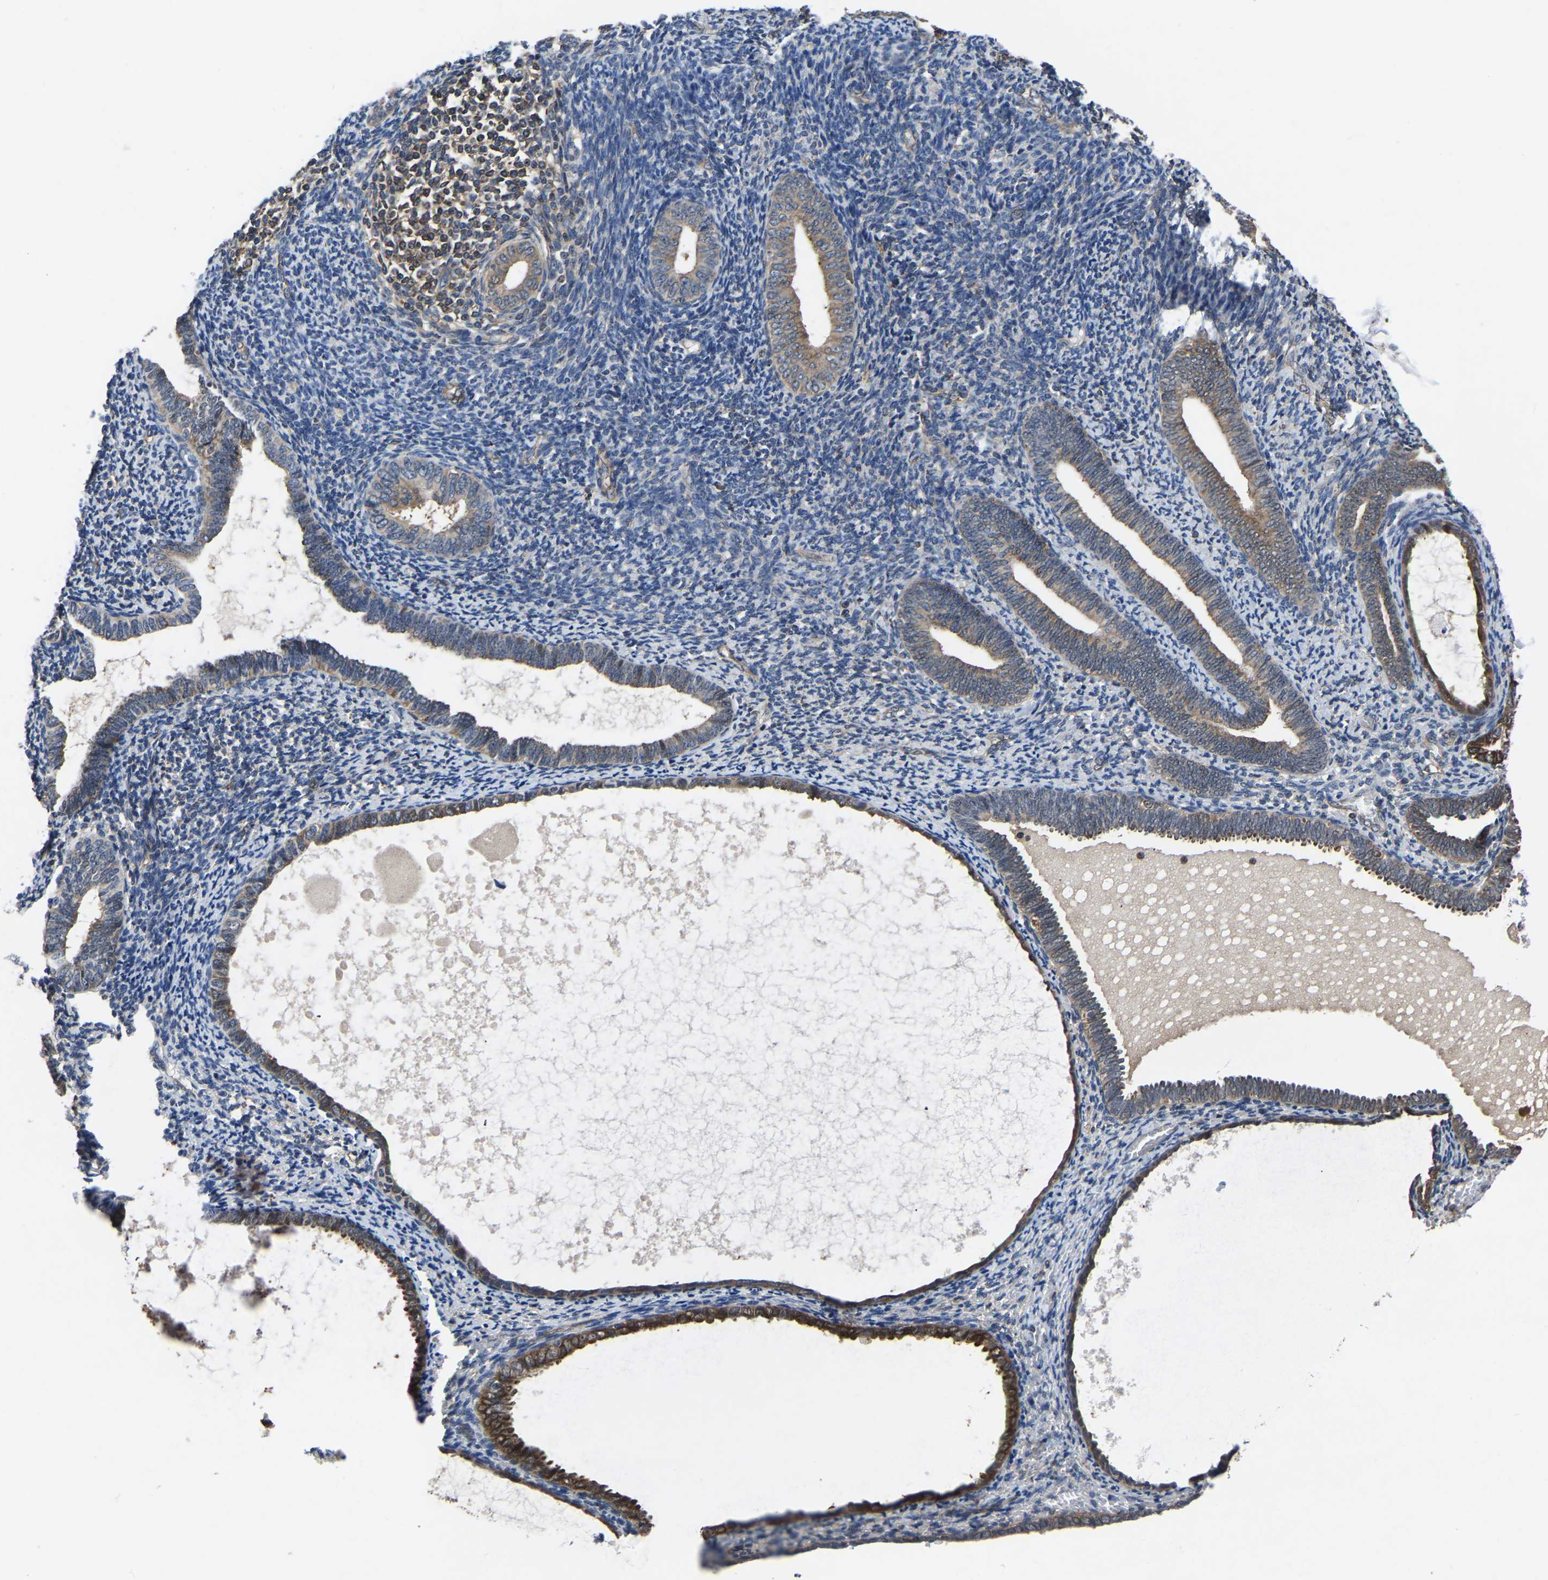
{"staining": {"intensity": "negative", "quantity": "none", "location": "none"}, "tissue": "endometrium", "cell_type": "Cells in endometrial stroma", "image_type": "normal", "snomed": [{"axis": "morphology", "description": "Normal tissue, NOS"}, {"axis": "topography", "description": "Endometrium"}], "caption": "Immunohistochemical staining of normal human endometrium demonstrates no significant positivity in cells in endometrial stroma.", "gene": "FGD5", "patient": {"sex": "female", "age": 66}}